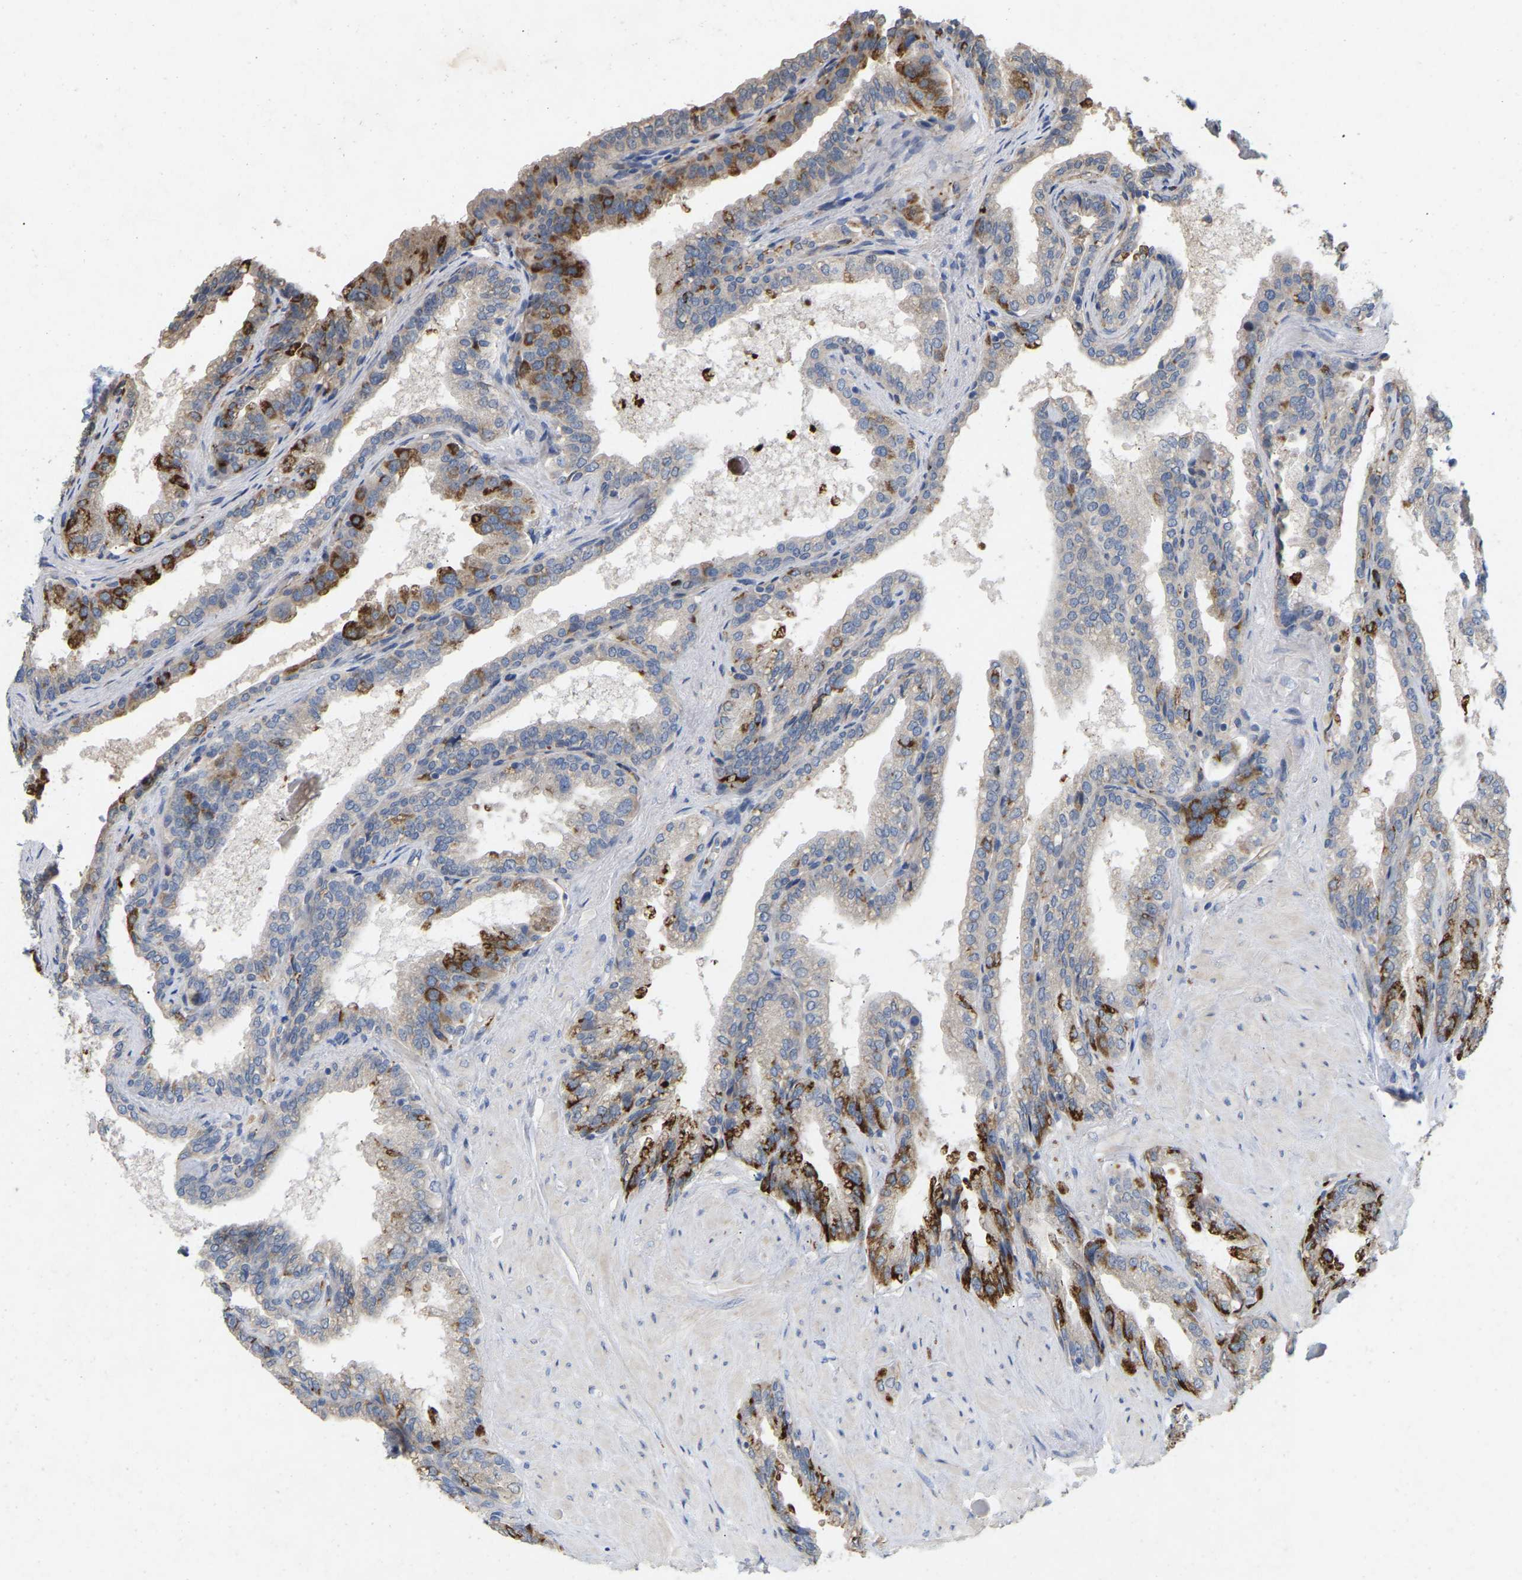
{"staining": {"intensity": "strong", "quantity": "<25%", "location": "cytoplasmic/membranous"}, "tissue": "seminal vesicle", "cell_type": "Glandular cells", "image_type": "normal", "snomed": [{"axis": "morphology", "description": "Normal tissue, NOS"}, {"axis": "topography", "description": "Seminal veicle"}], "caption": "Strong cytoplasmic/membranous protein staining is seen in approximately <25% of glandular cells in seminal vesicle. (DAB (3,3'-diaminobenzidine) IHC with brightfield microscopy, high magnification).", "gene": "RHEB", "patient": {"sex": "male", "age": 46}}